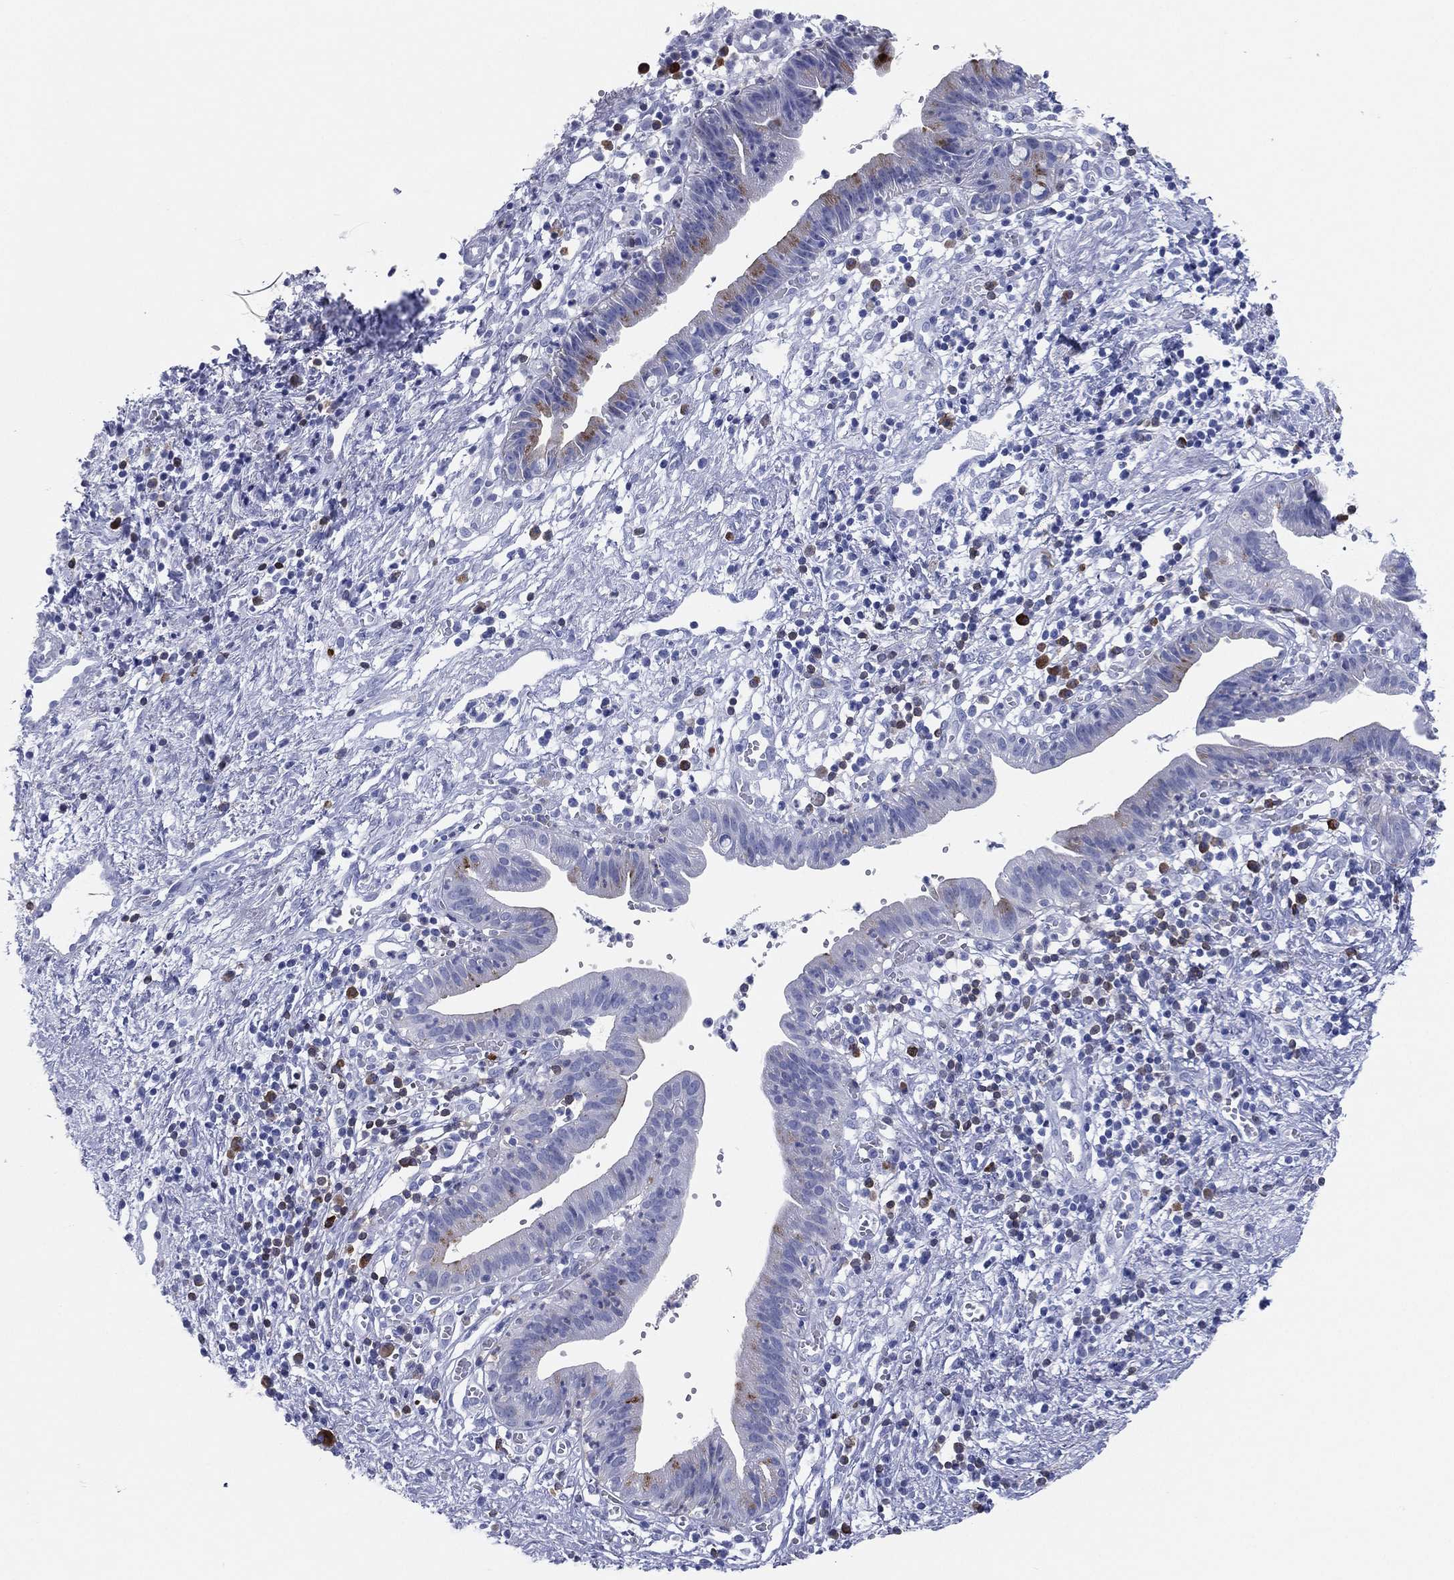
{"staining": {"intensity": "moderate", "quantity": "<25%", "location": "cytoplasmic/membranous"}, "tissue": "pancreatic cancer", "cell_type": "Tumor cells", "image_type": "cancer", "snomed": [{"axis": "morphology", "description": "Adenocarcinoma, NOS"}, {"axis": "topography", "description": "Pancreas"}], "caption": "Immunohistochemistry (IHC) (DAB) staining of human pancreatic adenocarcinoma displays moderate cytoplasmic/membranous protein positivity in about <25% of tumor cells. (DAB (3,3'-diaminobenzidine) = brown stain, brightfield microscopy at high magnification).", "gene": "CD79A", "patient": {"sex": "female", "age": 73}}